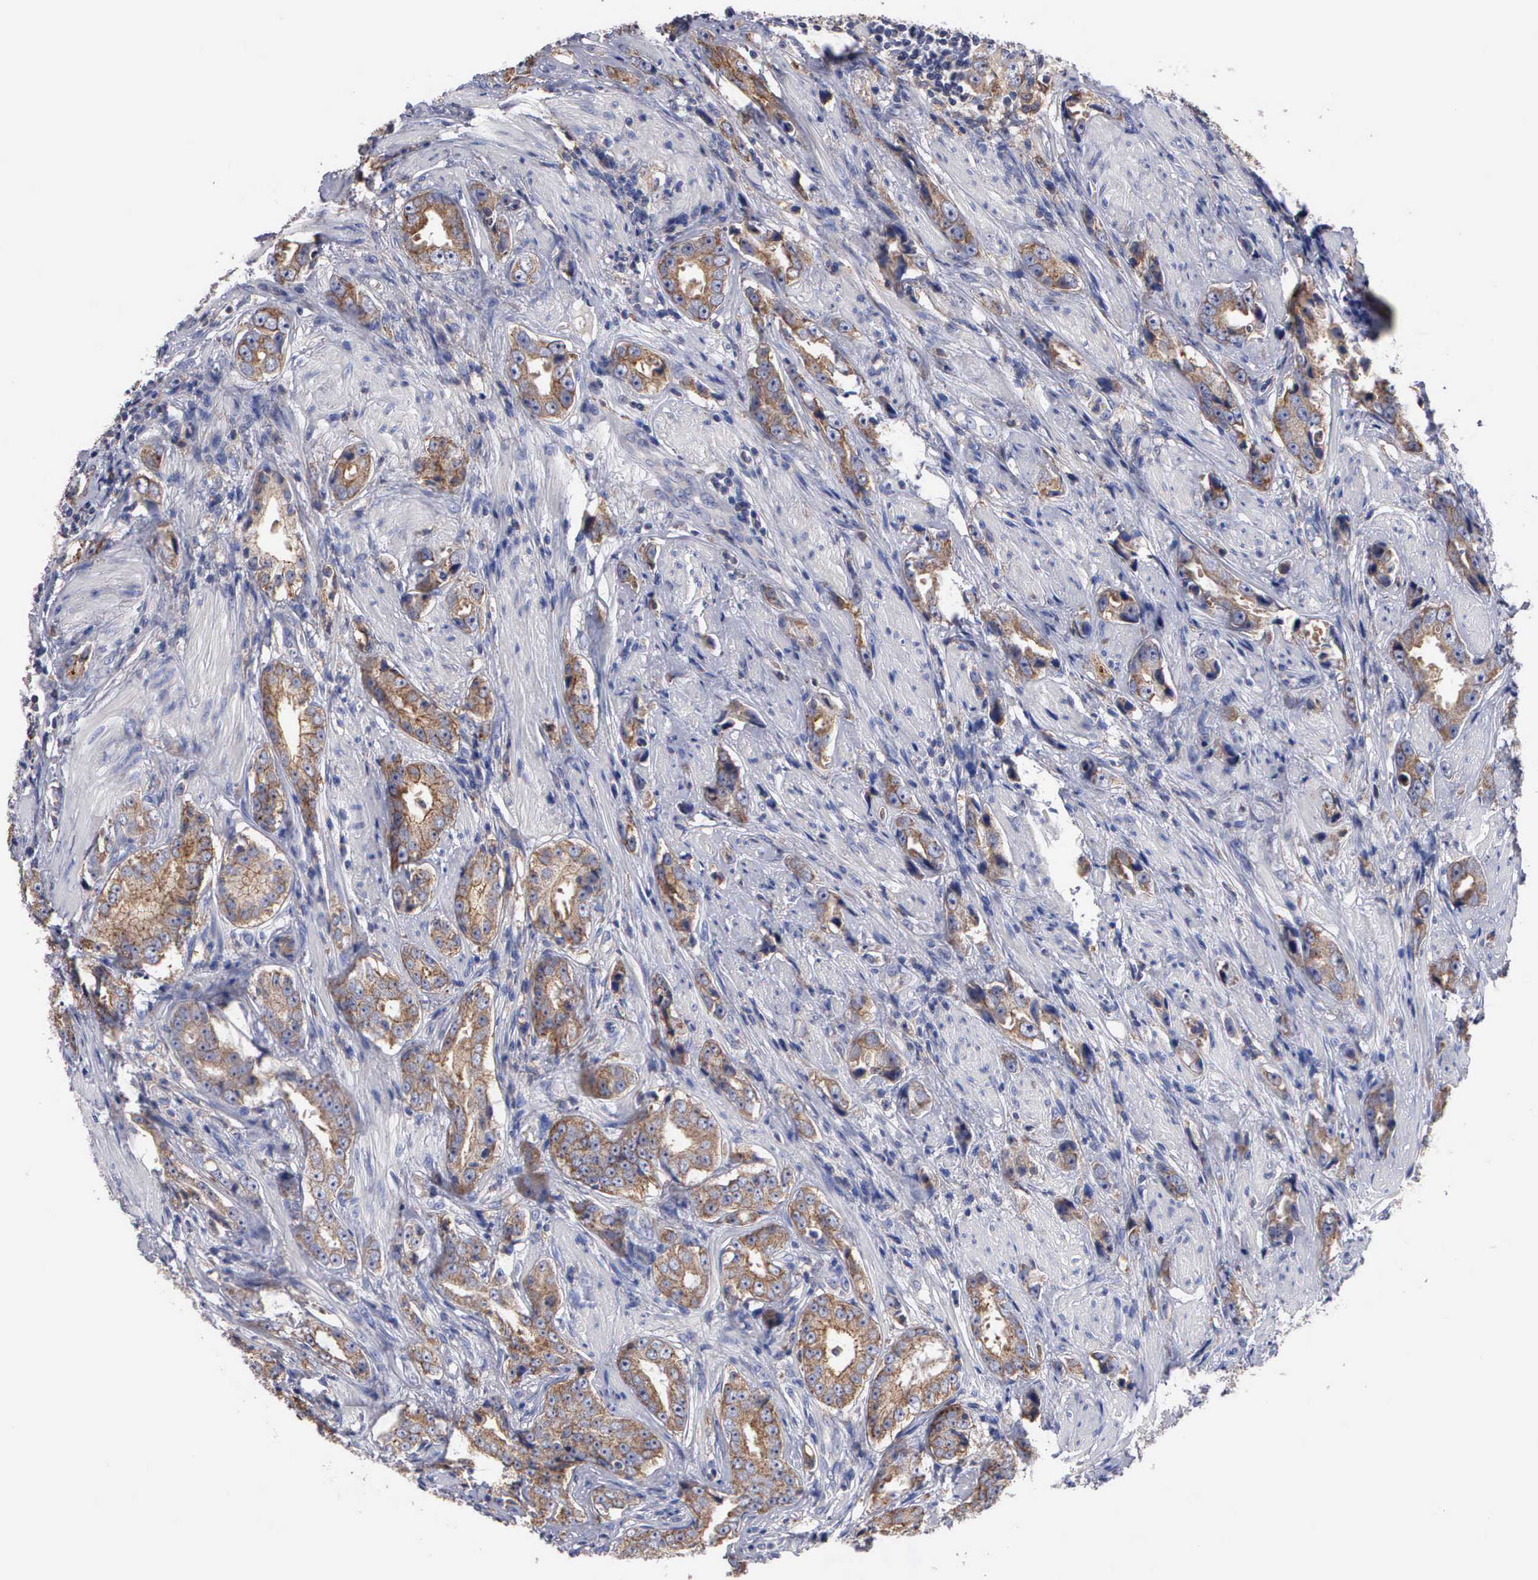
{"staining": {"intensity": "strong", "quantity": ">75%", "location": "cytoplasmic/membranous"}, "tissue": "prostate cancer", "cell_type": "Tumor cells", "image_type": "cancer", "snomed": [{"axis": "morphology", "description": "Adenocarcinoma, Medium grade"}, {"axis": "topography", "description": "Prostate"}], "caption": "Protein expression analysis of medium-grade adenocarcinoma (prostate) demonstrates strong cytoplasmic/membranous positivity in approximately >75% of tumor cells. (IHC, brightfield microscopy, high magnification).", "gene": "PTGS2", "patient": {"sex": "male", "age": 53}}